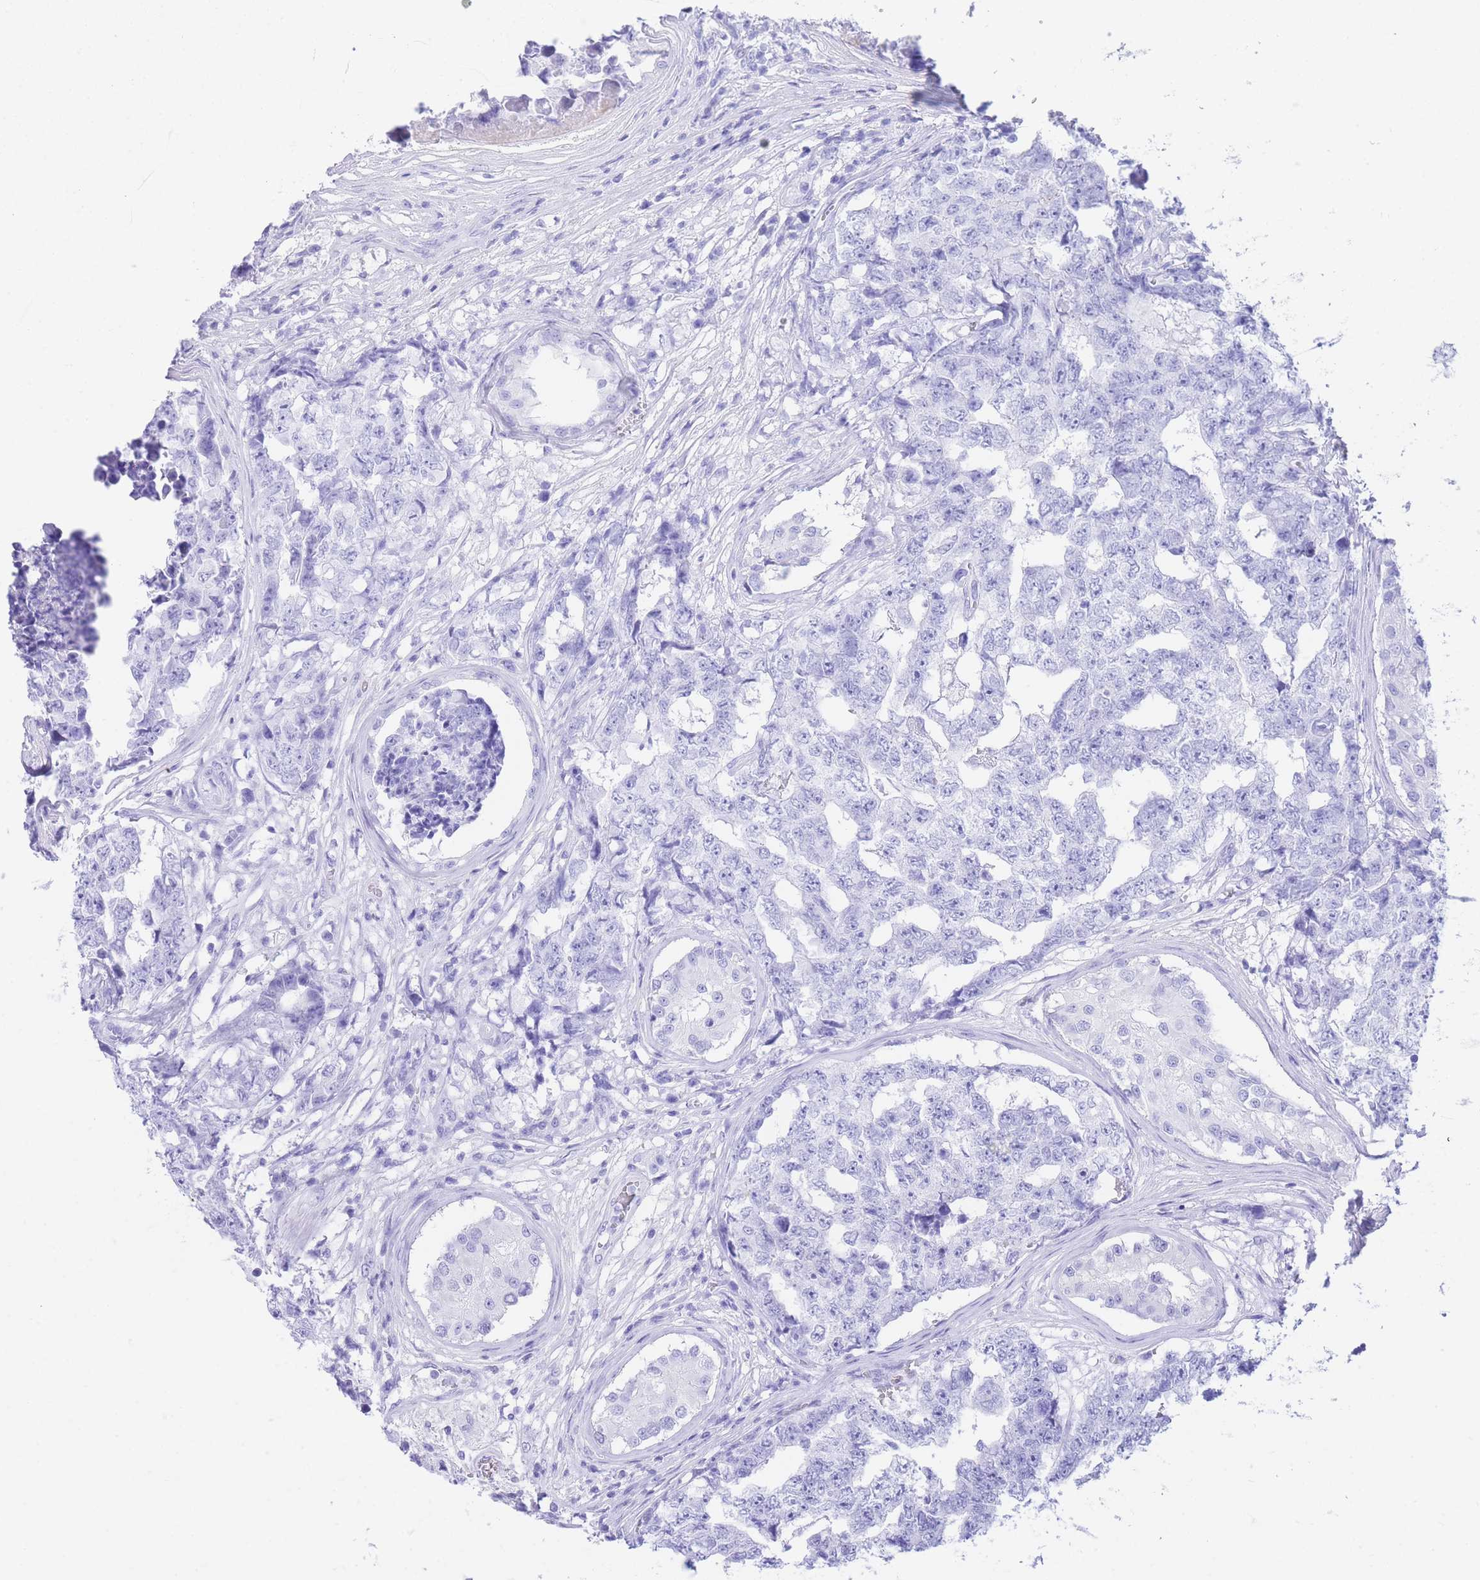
{"staining": {"intensity": "negative", "quantity": "none", "location": "none"}, "tissue": "testis cancer", "cell_type": "Tumor cells", "image_type": "cancer", "snomed": [{"axis": "morphology", "description": "Carcinoma, Embryonal, NOS"}, {"axis": "topography", "description": "Testis"}], "caption": "Tumor cells are negative for protein expression in human testis cancer. The staining is performed using DAB brown chromogen with nuclei counter-stained in using hematoxylin.", "gene": "SLCO1B3", "patient": {"sex": "male", "age": 25}}